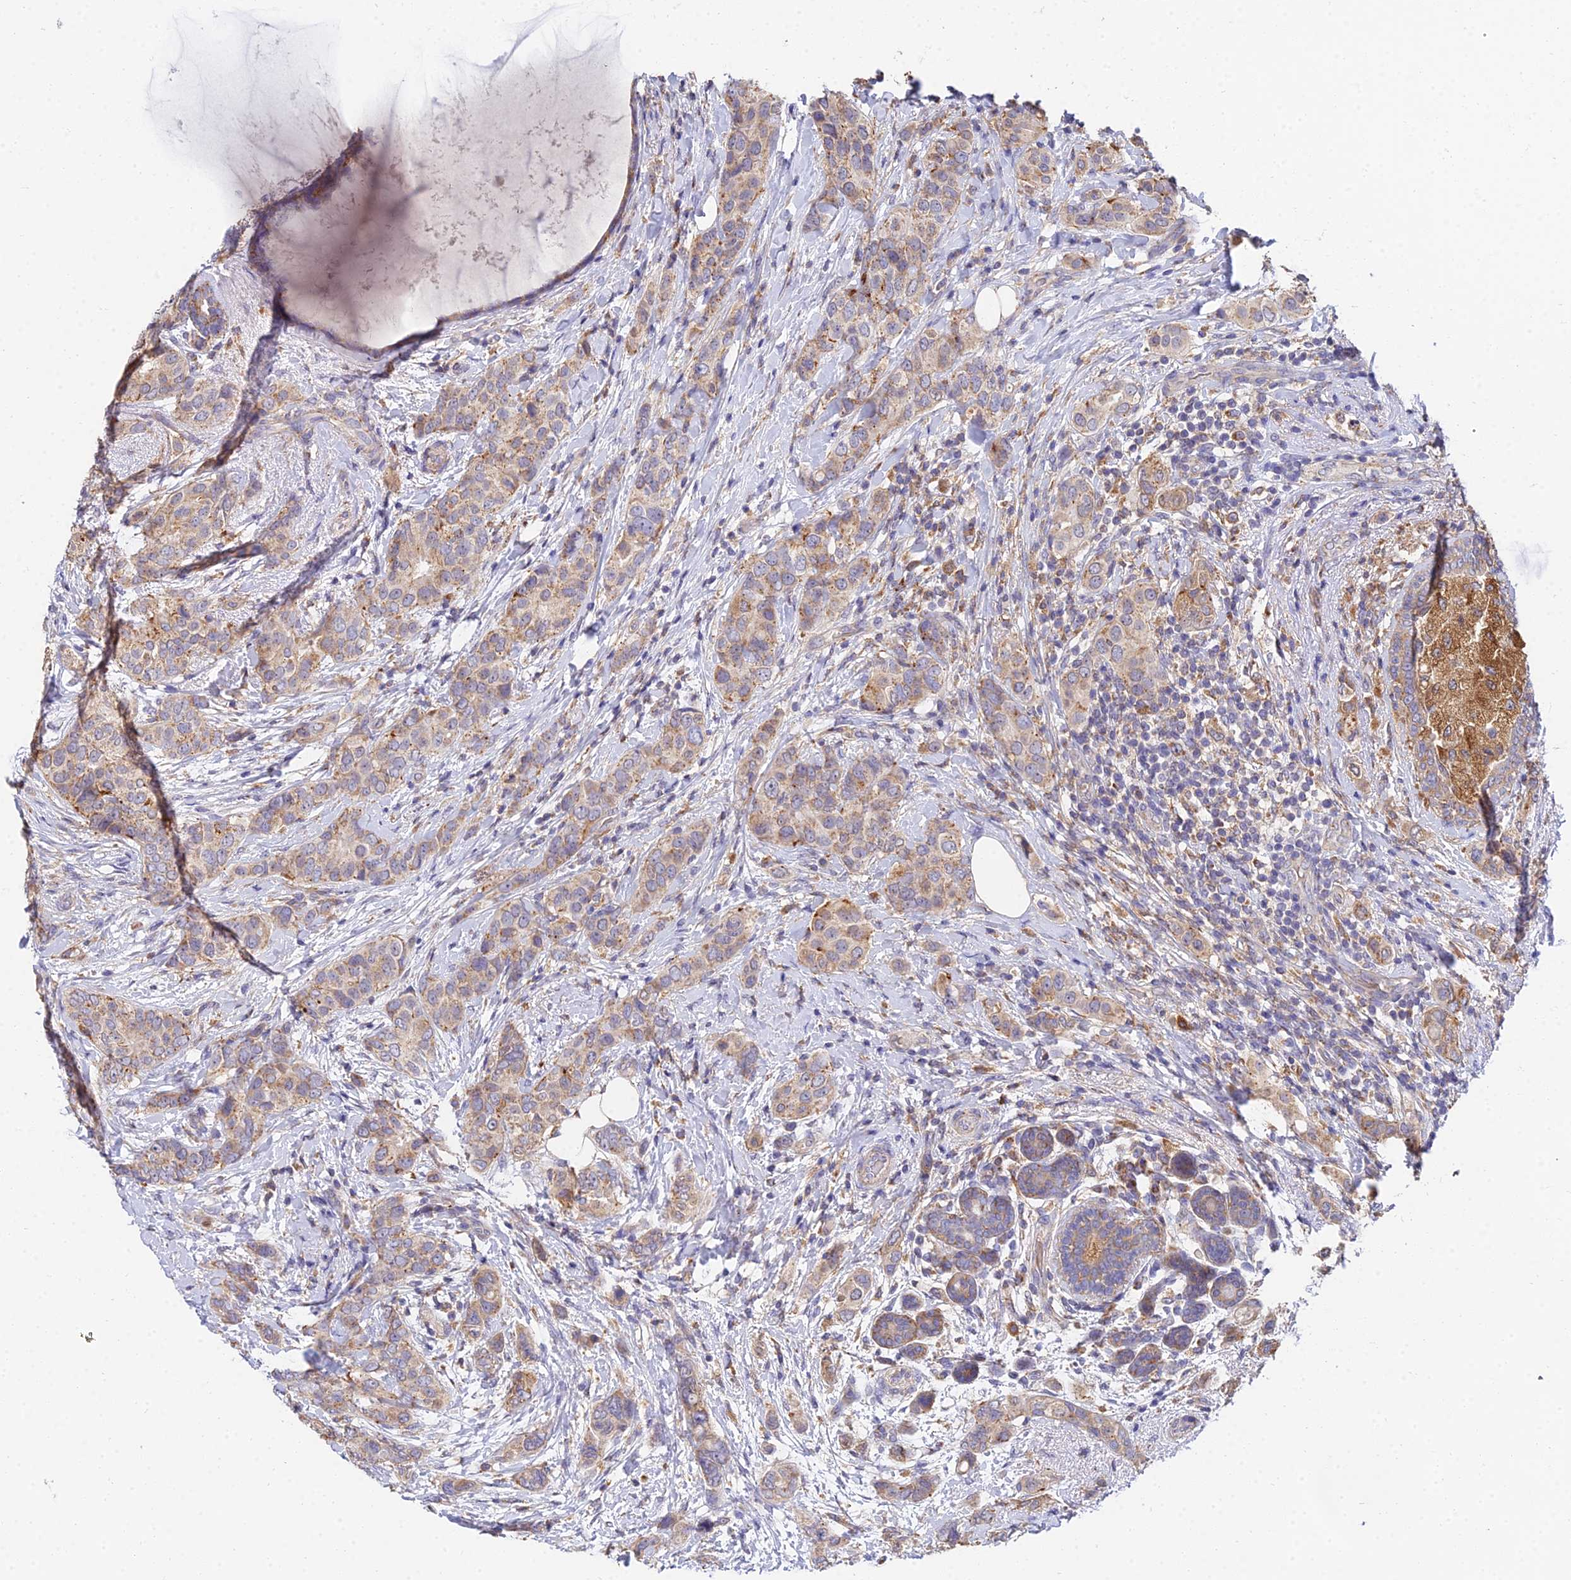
{"staining": {"intensity": "moderate", "quantity": "25%-75%", "location": "cytoplasmic/membranous"}, "tissue": "breast cancer", "cell_type": "Tumor cells", "image_type": "cancer", "snomed": [{"axis": "morphology", "description": "Lobular carcinoma"}, {"axis": "topography", "description": "Breast"}], "caption": "Tumor cells display medium levels of moderate cytoplasmic/membranous positivity in about 25%-75% of cells in breast lobular carcinoma.", "gene": "ARL8B", "patient": {"sex": "female", "age": 51}}